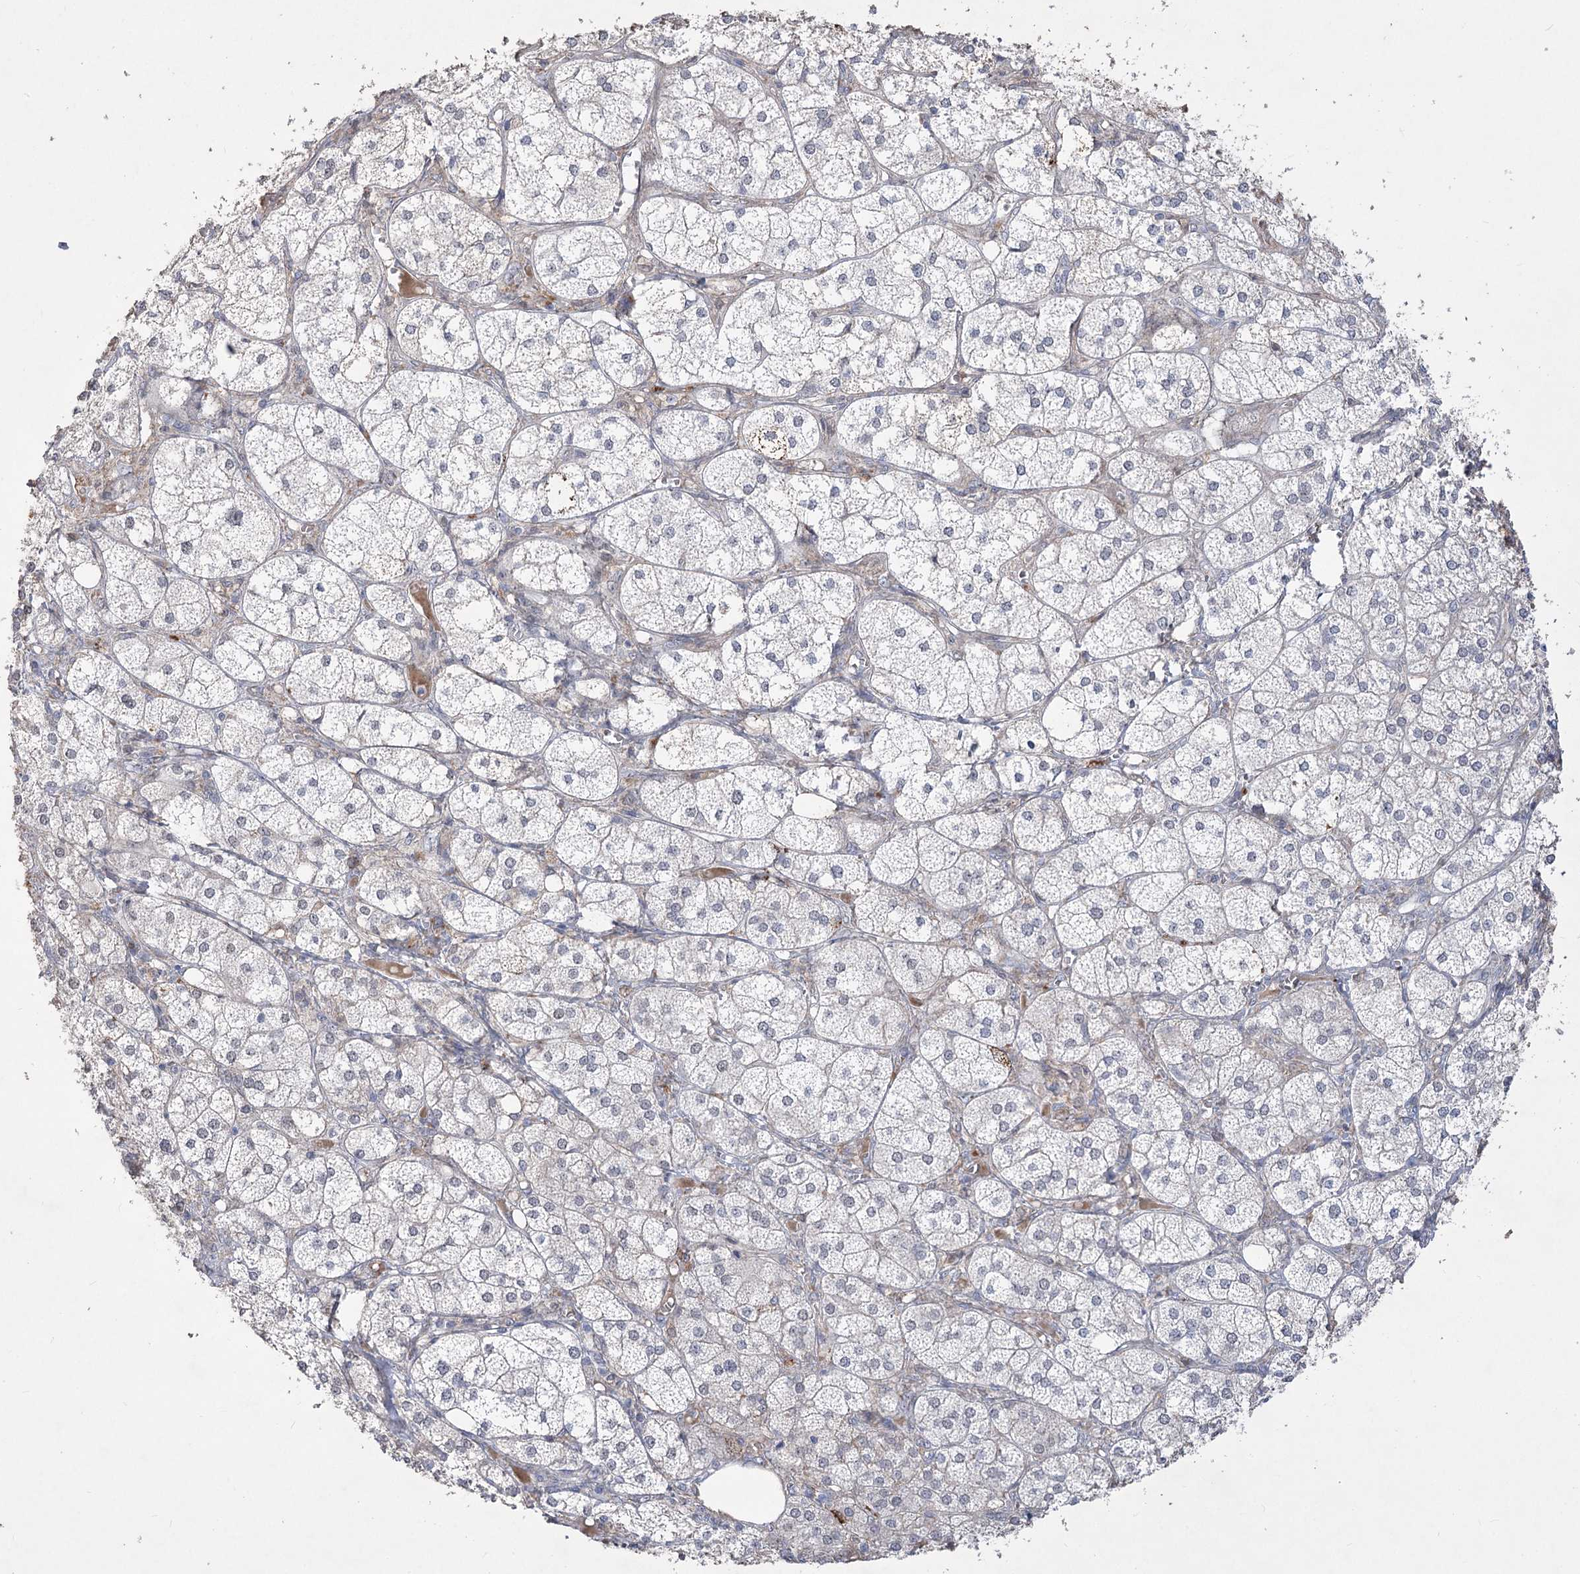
{"staining": {"intensity": "moderate", "quantity": "25%-75%", "location": "nuclear"}, "tissue": "adrenal gland", "cell_type": "Glandular cells", "image_type": "normal", "snomed": [{"axis": "morphology", "description": "Normal tissue, NOS"}, {"axis": "topography", "description": "Adrenal gland"}], "caption": "The micrograph displays staining of benign adrenal gland, revealing moderate nuclear protein positivity (brown color) within glandular cells.", "gene": "ZSCAN23", "patient": {"sex": "female", "age": 61}}